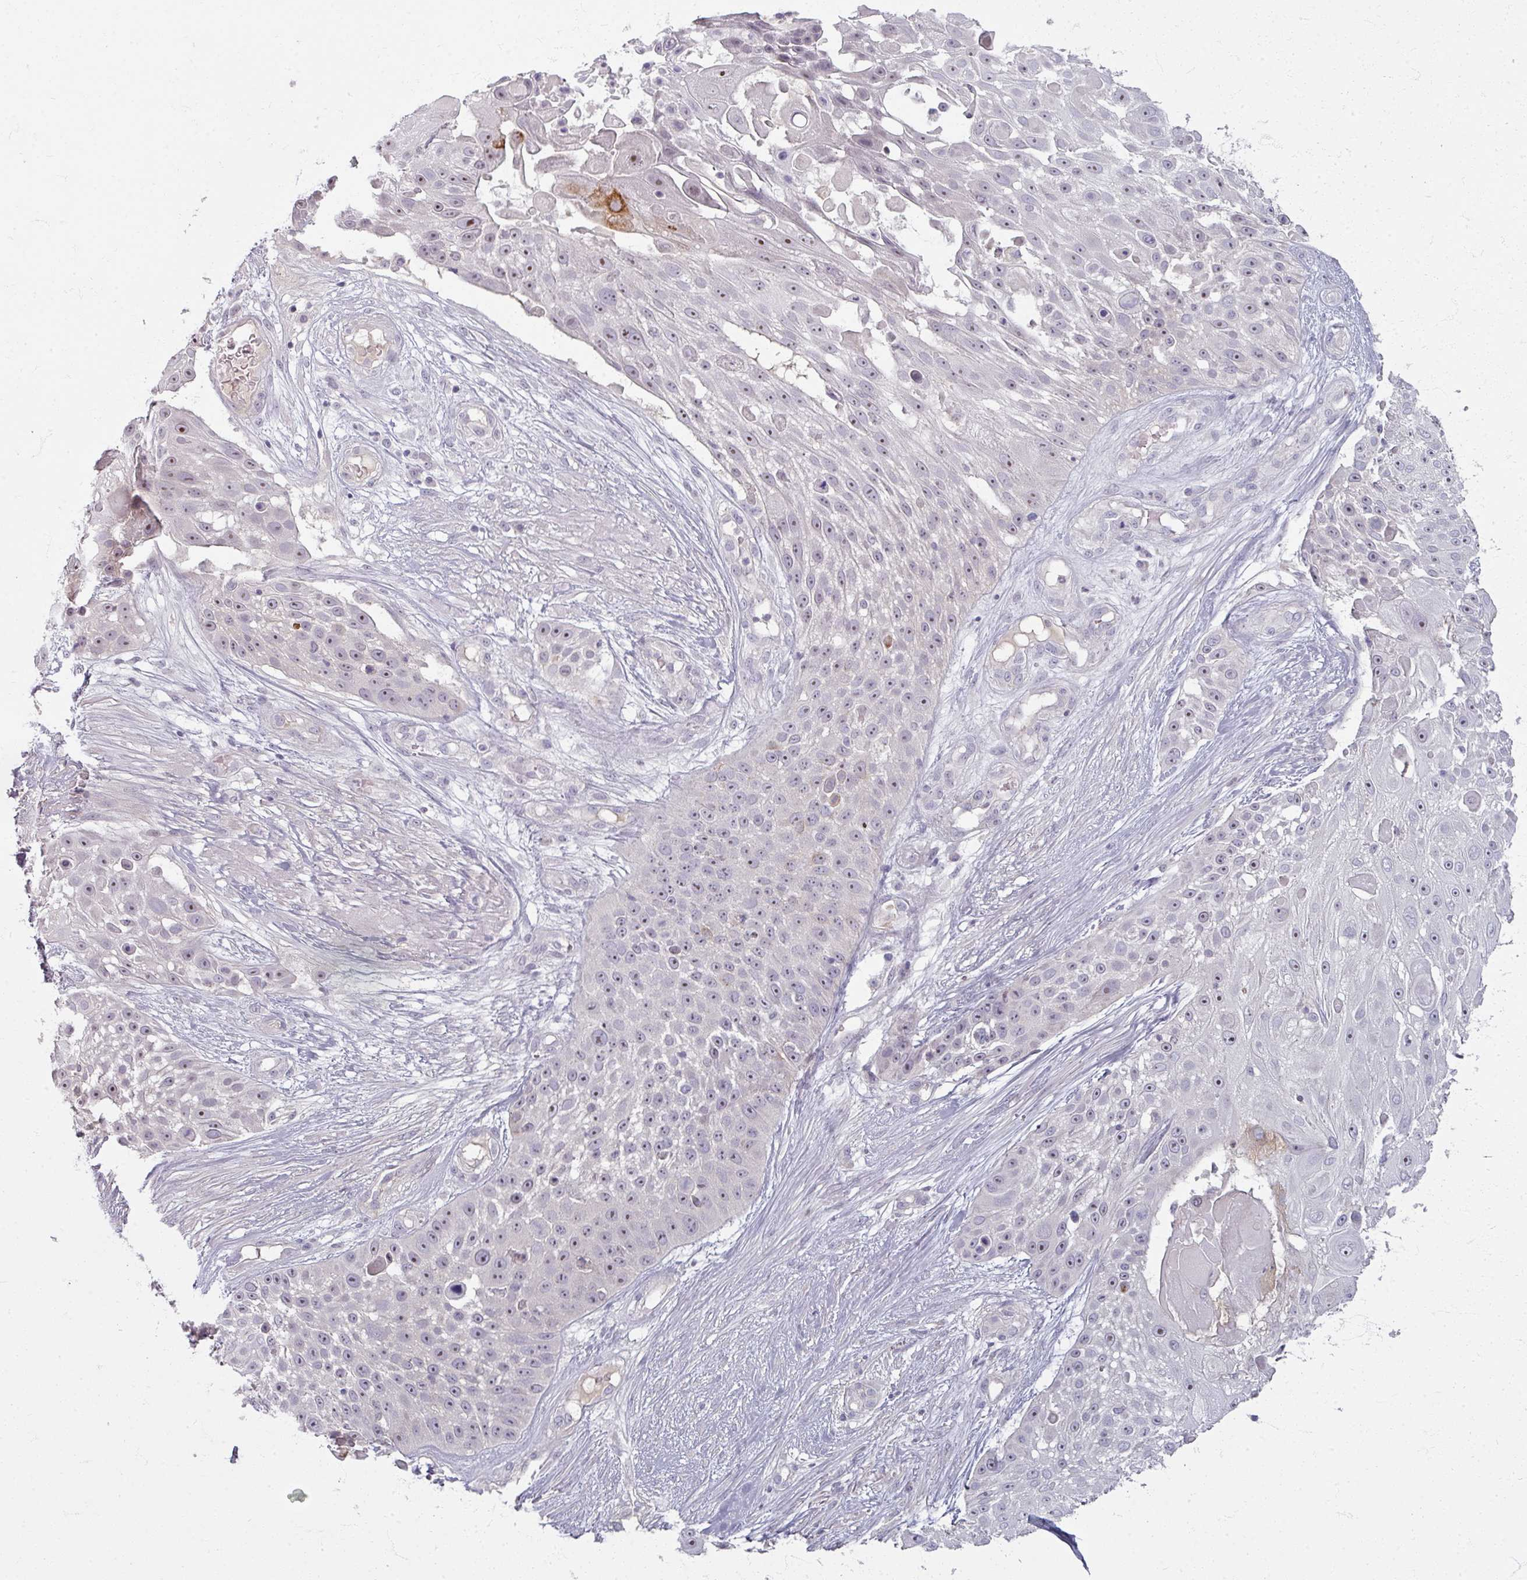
{"staining": {"intensity": "weak", "quantity": "25%-75%", "location": "nuclear"}, "tissue": "skin cancer", "cell_type": "Tumor cells", "image_type": "cancer", "snomed": [{"axis": "morphology", "description": "Squamous cell carcinoma, NOS"}, {"axis": "topography", "description": "Skin"}], "caption": "A brown stain labels weak nuclear staining of a protein in human skin cancer (squamous cell carcinoma) tumor cells. The staining was performed using DAB (3,3'-diaminobenzidine) to visualize the protein expression in brown, while the nuclei were stained in blue with hematoxylin (Magnification: 20x).", "gene": "TTLL7", "patient": {"sex": "female", "age": 86}}